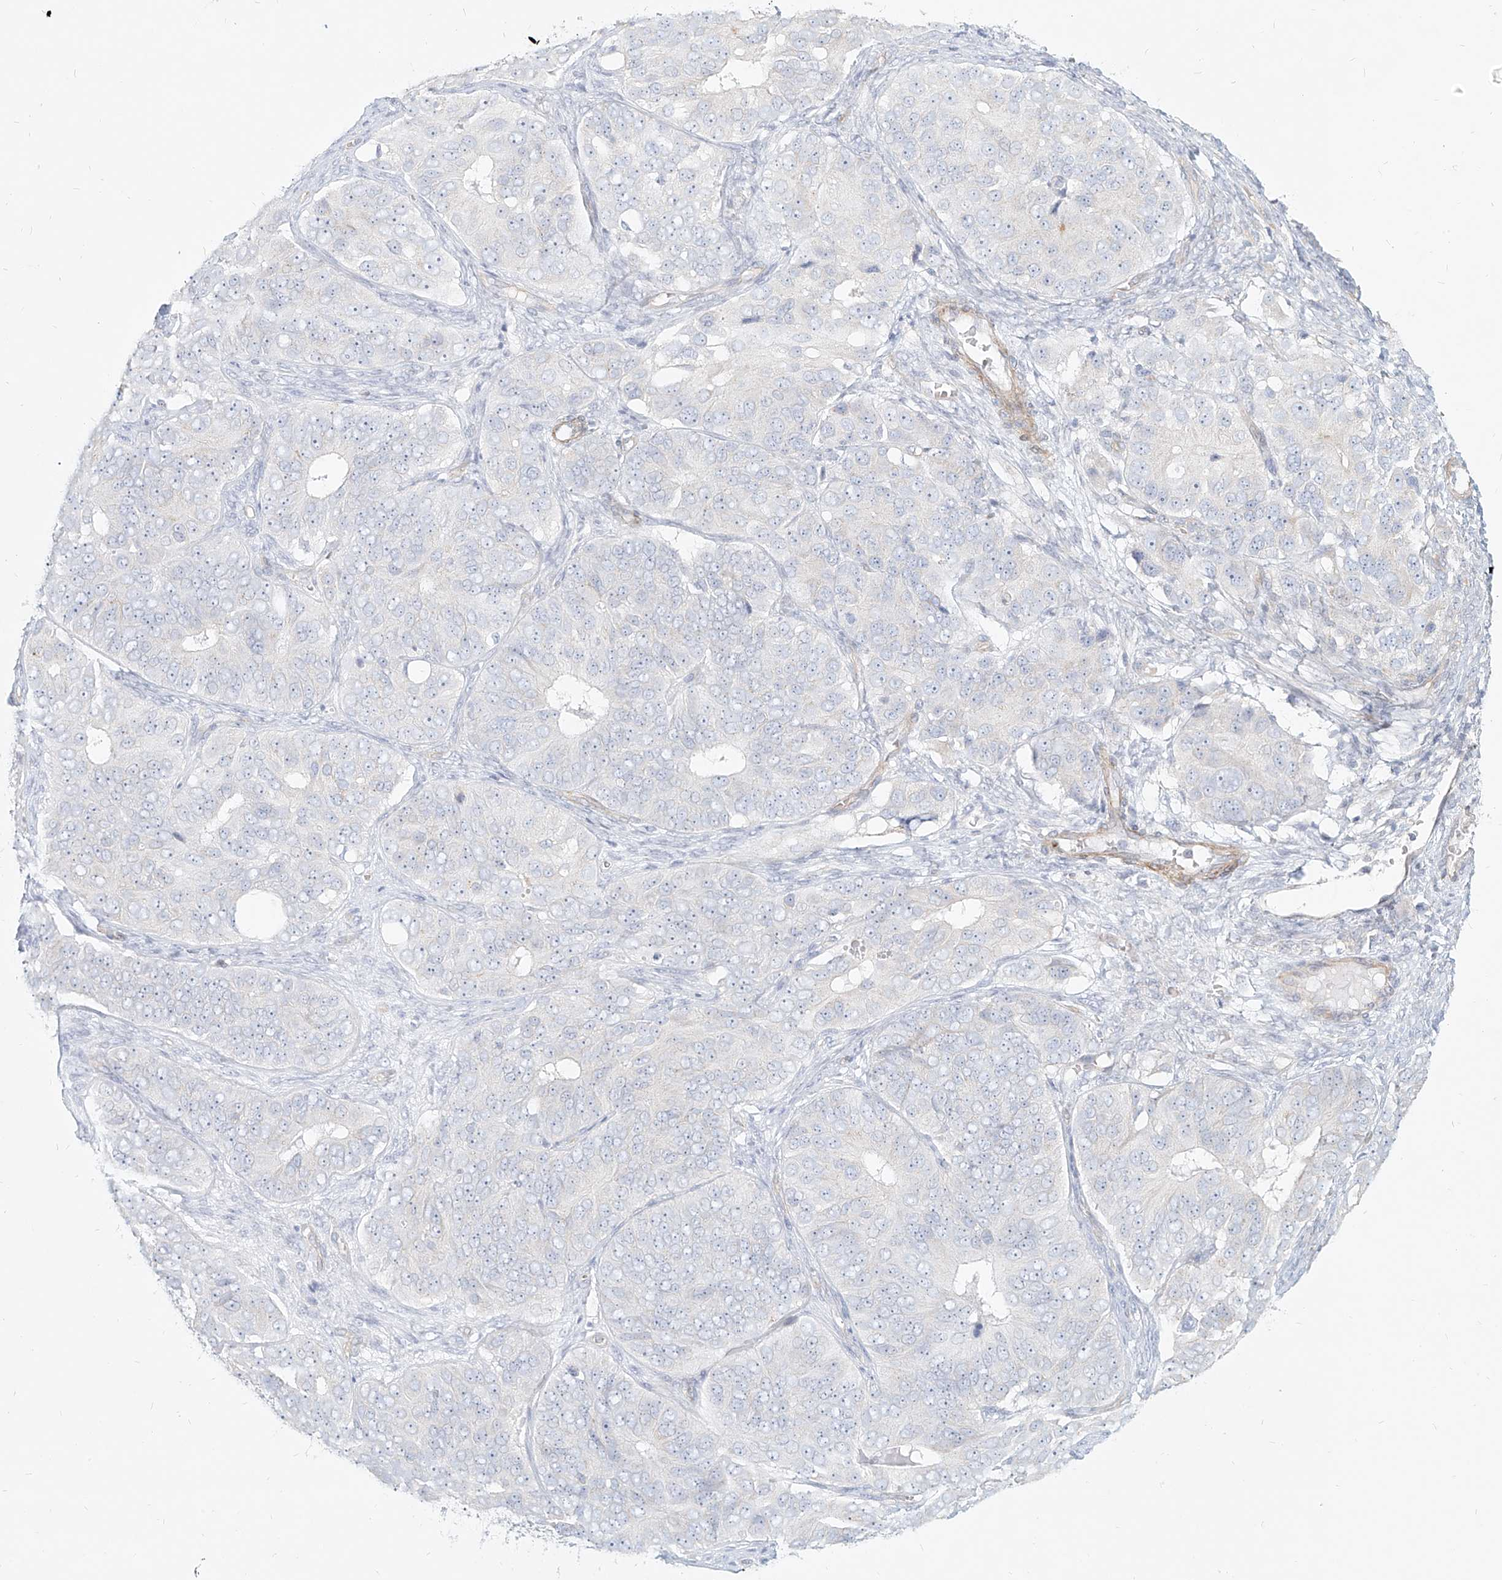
{"staining": {"intensity": "negative", "quantity": "none", "location": "none"}, "tissue": "ovarian cancer", "cell_type": "Tumor cells", "image_type": "cancer", "snomed": [{"axis": "morphology", "description": "Carcinoma, endometroid"}, {"axis": "topography", "description": "Ovary"}], "caption": "Tumor cells show no significant protein staining in ovarian cancer (endometroid carcinoma). (Immunohistochemistry (ihc), brightfield microscopy, high magnification).", "gene": "ITPKB", "patient": {"sex": "female", "age": 51}}